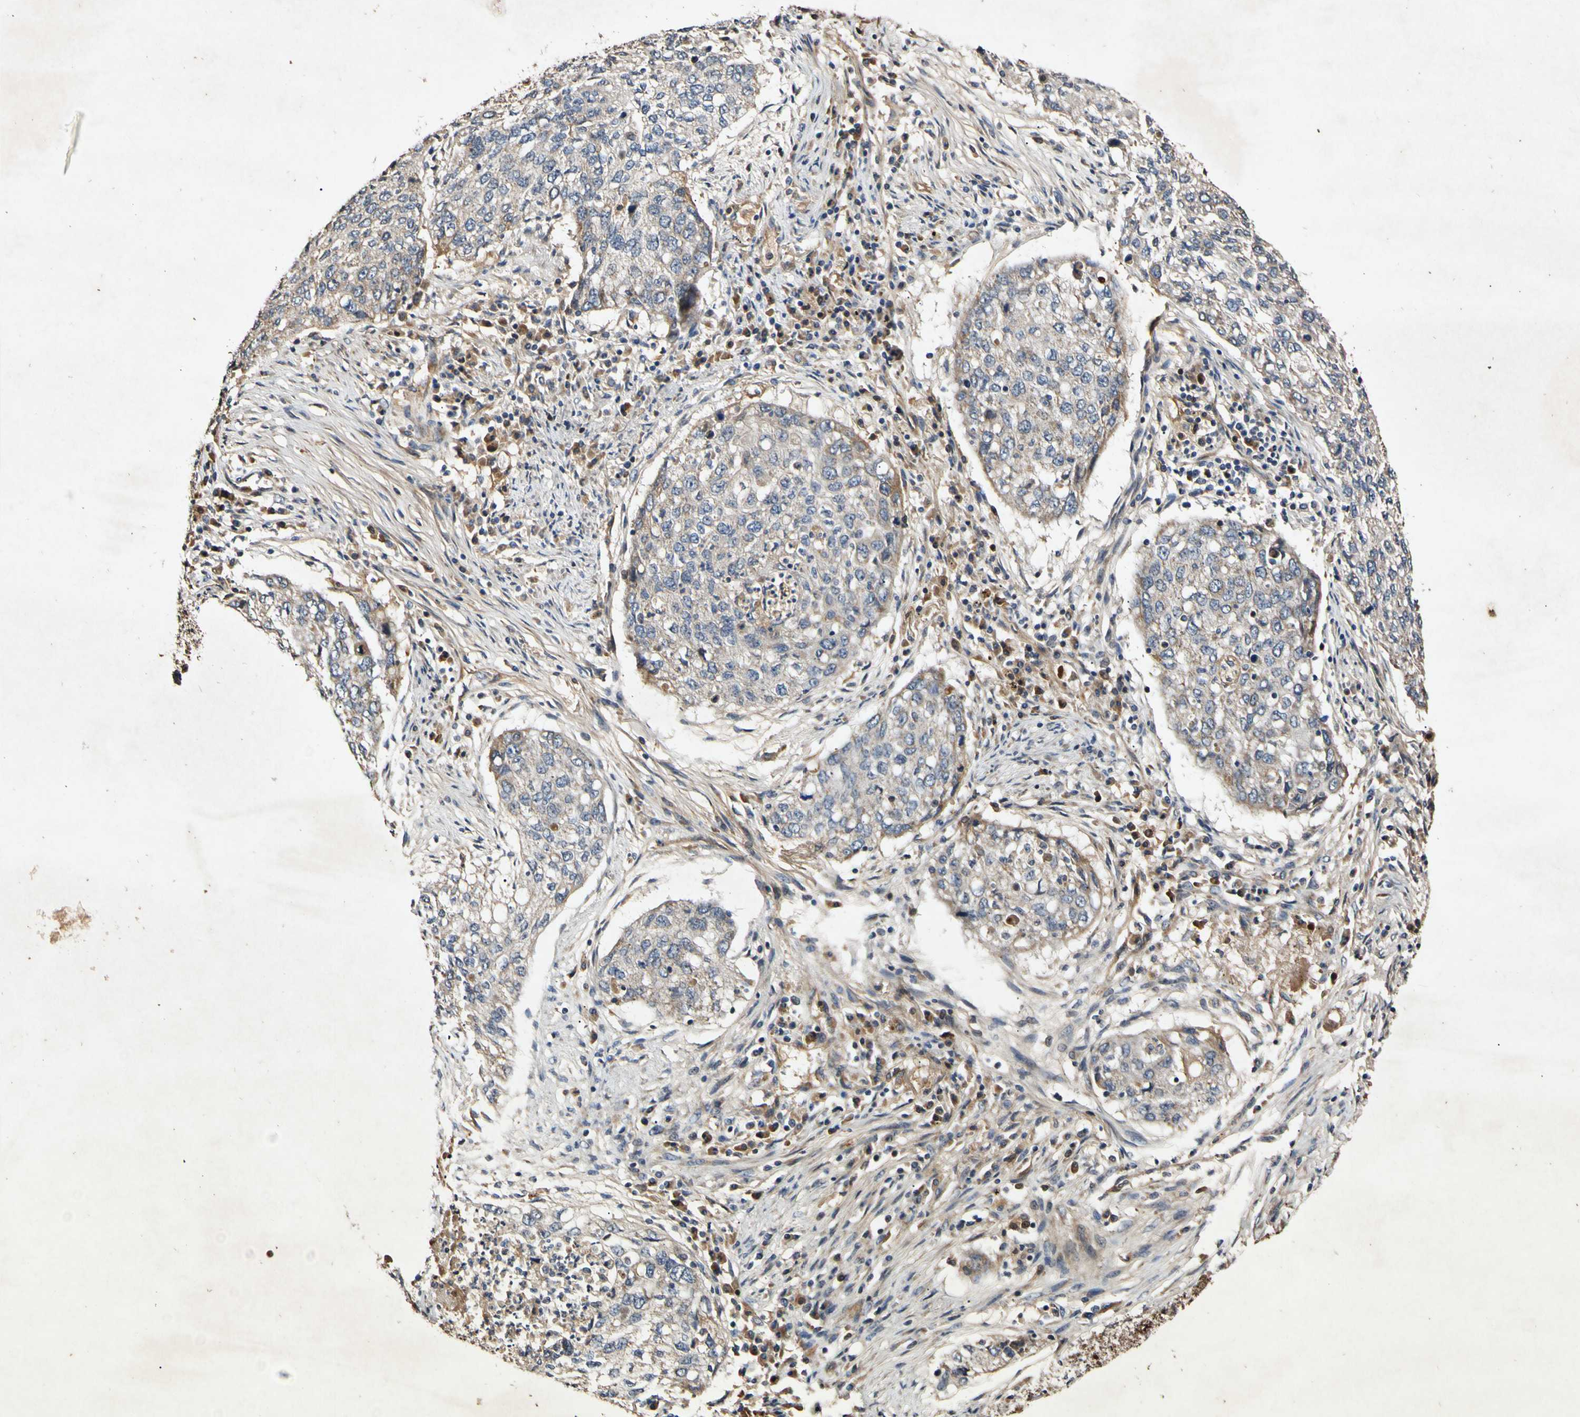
{"staining": {"intensity": "weak", "quantity": "25%-75%", "location": "cytoplasmic/membranous"}, "tissue": "lung cancer", "cell_type": "Tumor cells", "image_type": "cancer", "snomed": [{"axis": "morphology", "description": "Squamous cell carcinoma, NOS"}, {"axis": "topography", "description": "Lung"}], "caption": "DAB (3,3'-diaminobenzidine) immunohistochemical staining of lung cancer (squamous cell carcinoma) reveals weak cytoplasmic/membranous protein staining in about 25%-75% of tumor cells.", "gene": "PLAT", "patient": {"sex": "female", "age": 63}}